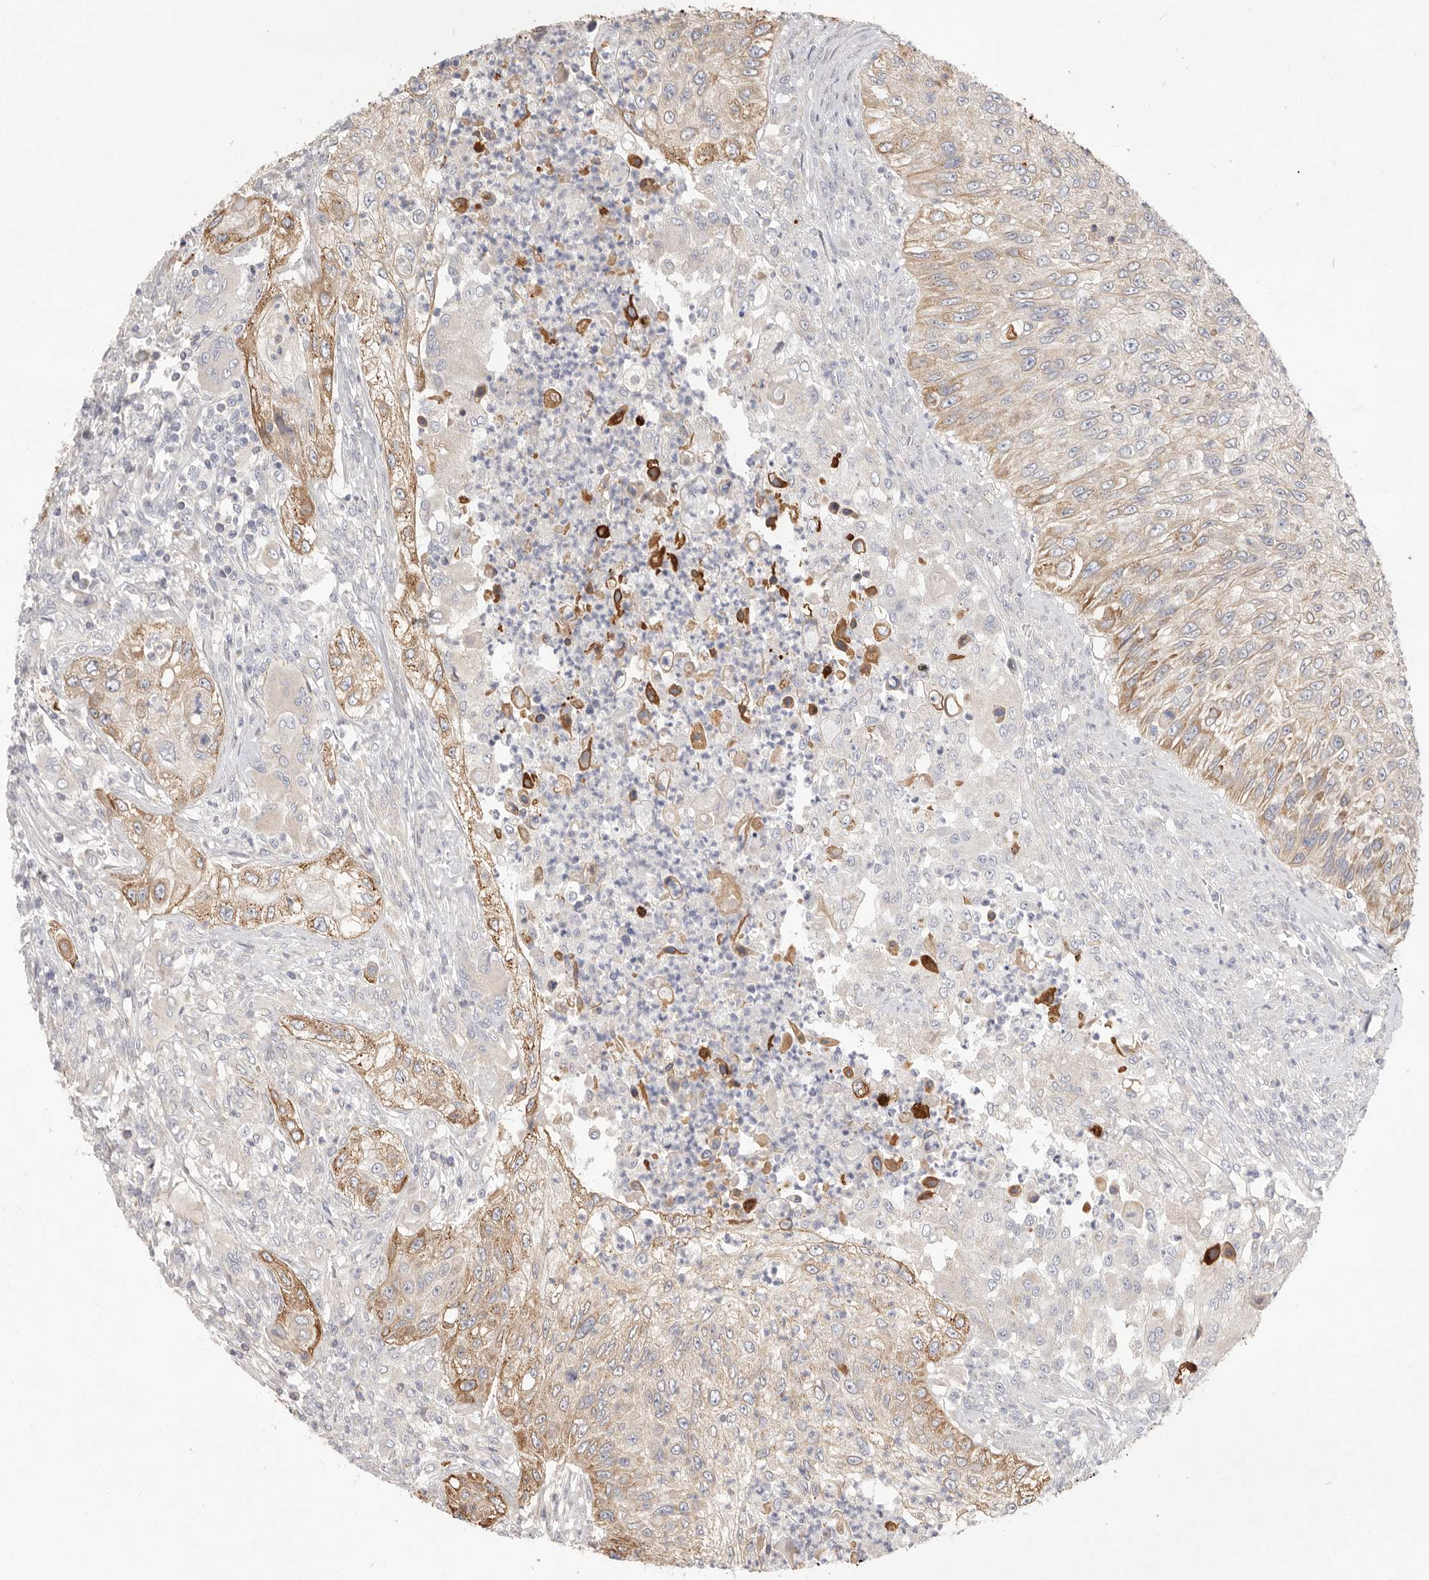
{"staining": {"intensity": "moderate", "quantity": "25%-75%", "location": "cytoplasmic/membranous"}, "tissue": "urothelial cancer", "cell_type": "Tumor cells", "image_type": "cancer", "snomed": [{"axis": "morphology", "description": "Urothelial carcinoma, High grade"}, {"axis": "topography", "description": "Urinary bladder"}], "caption": "This is an image of immunohistochemistry staining of urothelial carcinoma (high-grade), which shows moderate staining in the cytoplasmic/membranous of tumor cells.", "gene": "USH1C", "patient": {"sex": "female", "age": 60}}